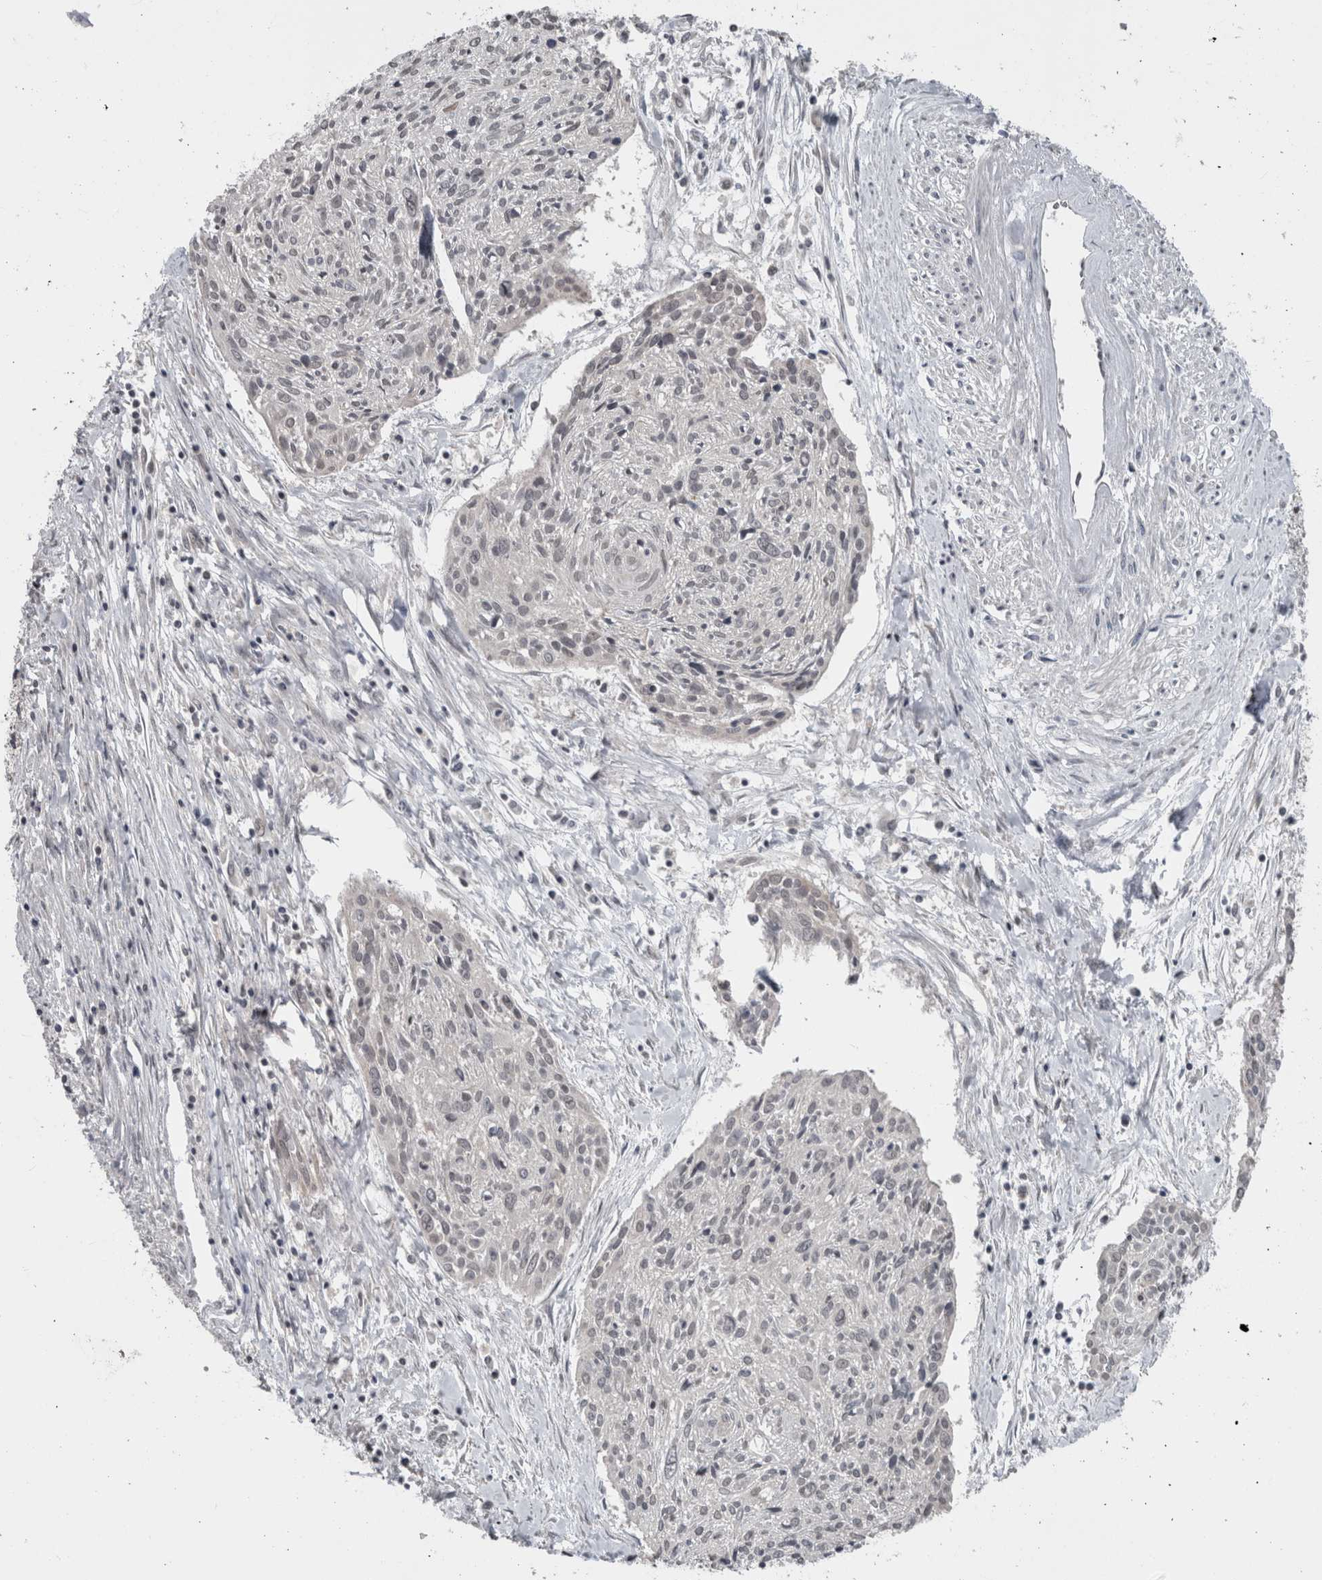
{"staining": {"intensity": "negative", "quantity": "none", "location": "none"}, "tissue": "cervical cancer", "cell_type": "Tumor cells", "image_type": "cancer", "snomed": [{"axis": "morphology", "description": "Squamous cell carcinoma, NOS"}, {"axis": "topography", "description": "Cervix"}], "caption": "Micrograph shows no significant protein staining in tumor cells of cervical squamous cell carcinoma.", "gene": "ENY2", "patient": {"sex": "female", "age": 51}}